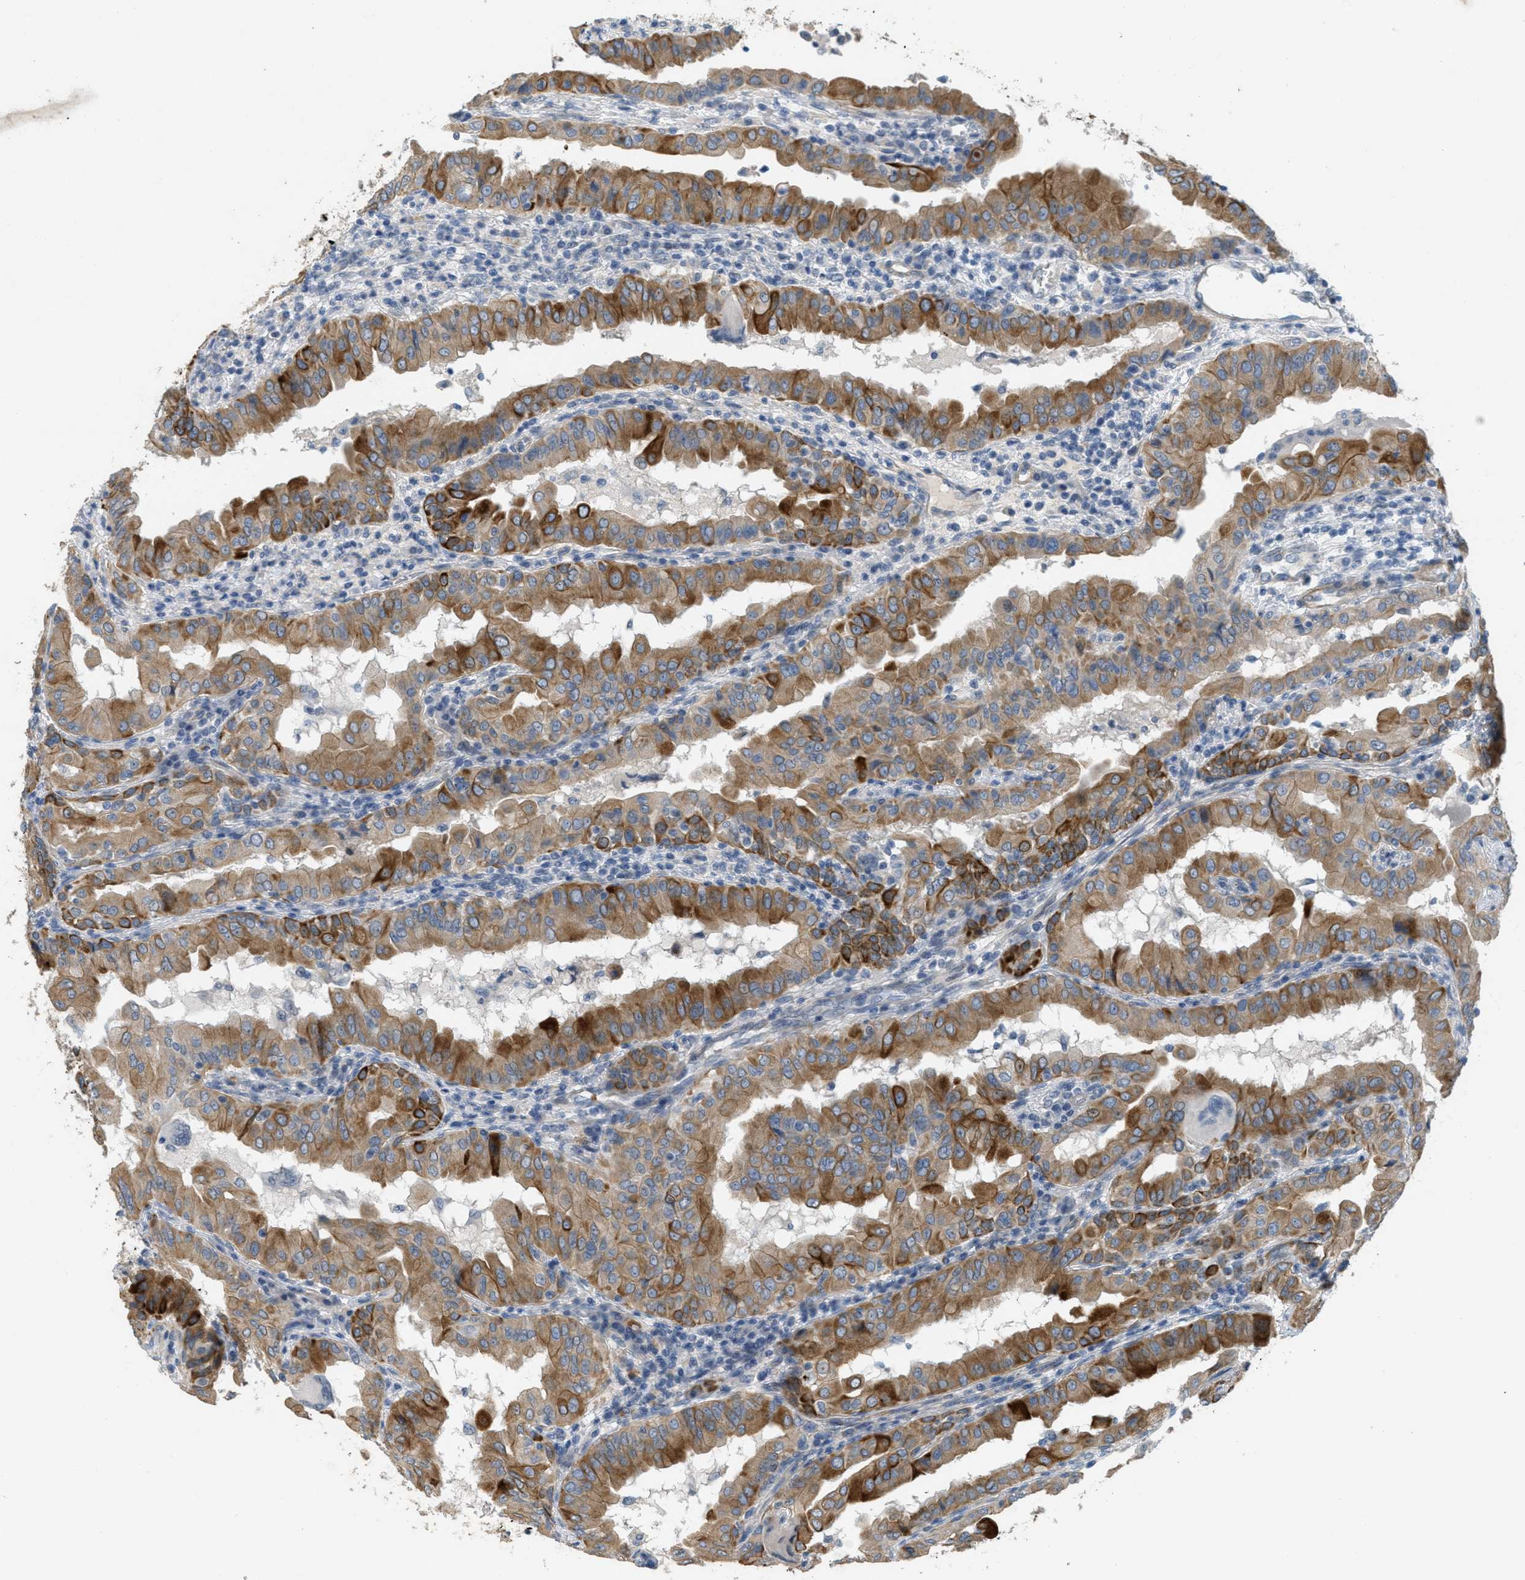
{"staining": {"intensity": "strong", "quantity": ">75%", "location": "cytoplasmic/membranous"}, "tissue": "thyroid cancer", "cell_type": "Tumor cells", "image_type": "cancer", "snomed": [{"axis": "morphology", "description": "Papillary adenocarcinoma, NOS"}, {"axis": "topography", "description": "Thyroid gland"}], "caption": "The micrograph demonstrates a brown stain indicating the presence of a protein in the cytoplasmic/membranous of tumor cells in thyroid cancer (papillary adenocarcinoma). The staining was performed using DAB, with brown indicating positive protein expression. Nuclei are stained blue with hematoxylin.", "gene": "MRS2", "patient": {"sex": "male", "age": 33}}